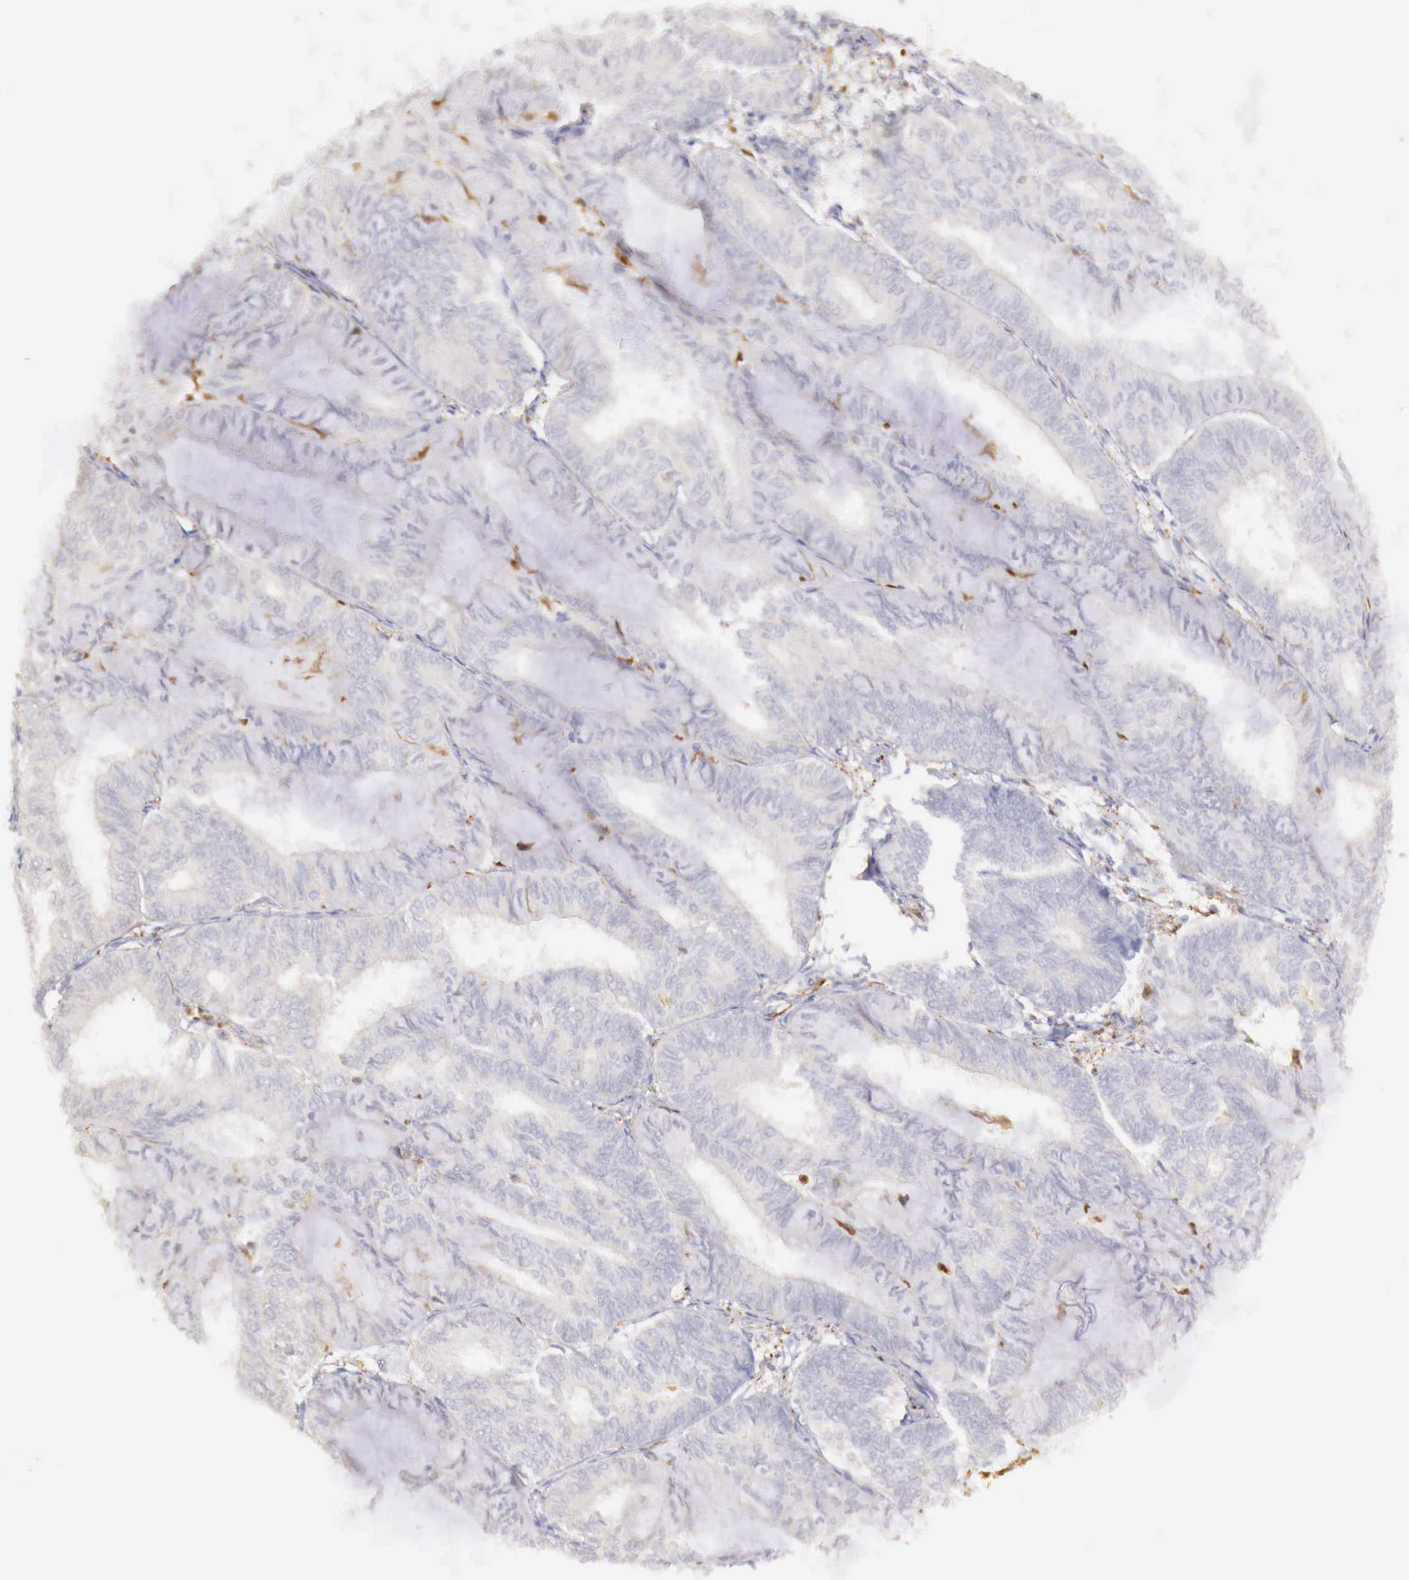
{"staining": {"intensity": "negative", "quantity": "none", "location": "none"}, "tissue": "endometrial cancer", "cell_type": "Tumor cells", "image_type": "cancer", "snomed": [{"axis": "morphology", "description": "Adenocarcinoma, NOS"}, {"axis": "topography", "description": "Endometrium"}], "caption": "This is an immunohistochemistry histopathology image of endometrial cancer (adenocarcinoma). There is no positivity in tumor cells.", "gene": "RENBP", "patient": {"sex": "female", "age": 59}}